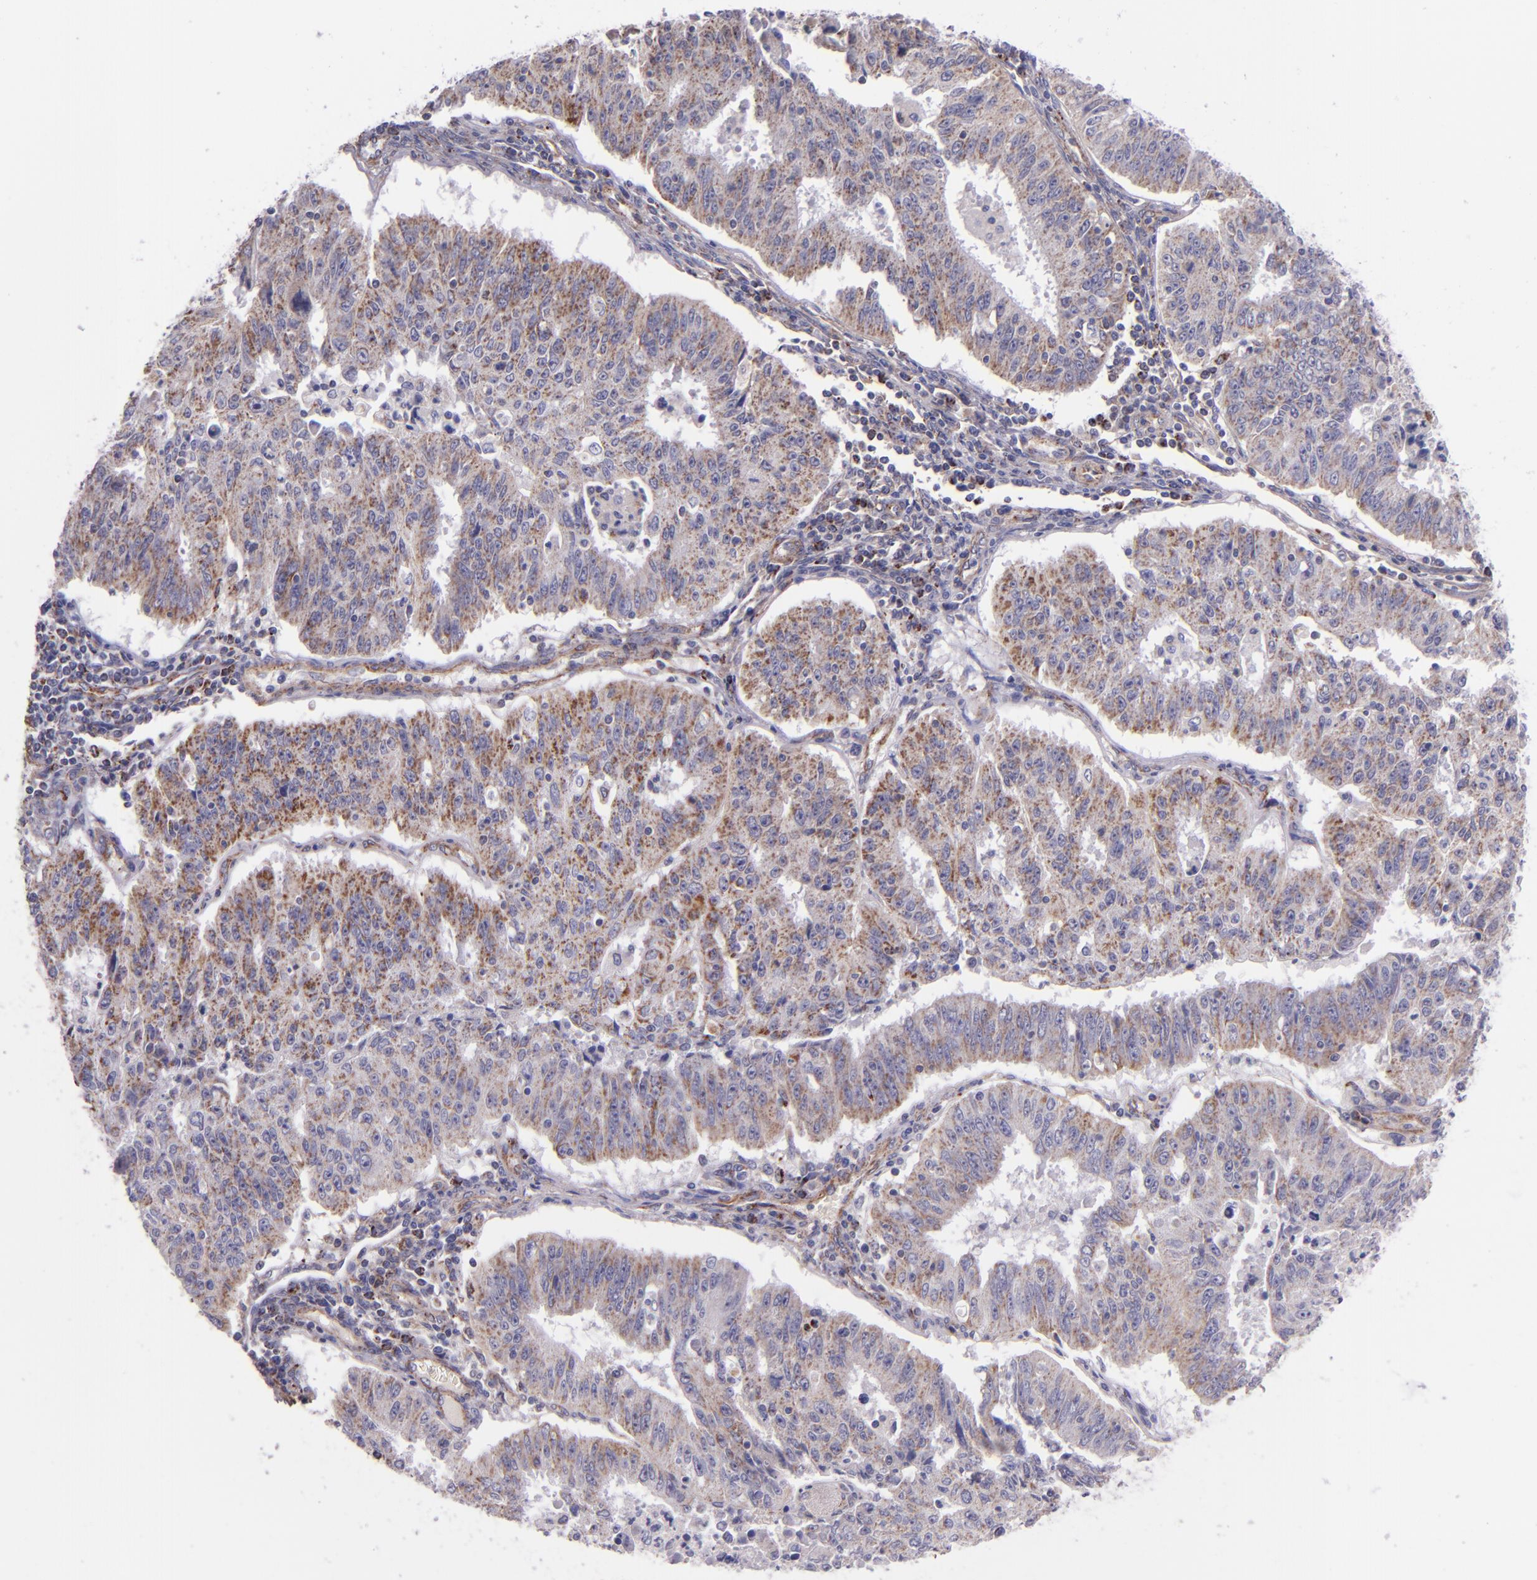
{"staining": {"intensity": "weak", "quantity": ">75%", "location": "cytoplasmic/membranous"}, "tissue": "endometrial cancer", "cell_type": "Tumor cells", "image_type": "cancer", "snomed": [{"axis": "morphology", "description": "Adenocarcinoma, NOS"}, {"axis": "topography", "description": "Endometrium"}], "caption": "Immunohistochemical staining of endometrial cancer (adenocarcinoma) reveals weak cytoplasmic/membranous protein expression in about >75% of tumor cells.", "gene": "IDH3G", "patient": {"sex": "female", "age": 42}}